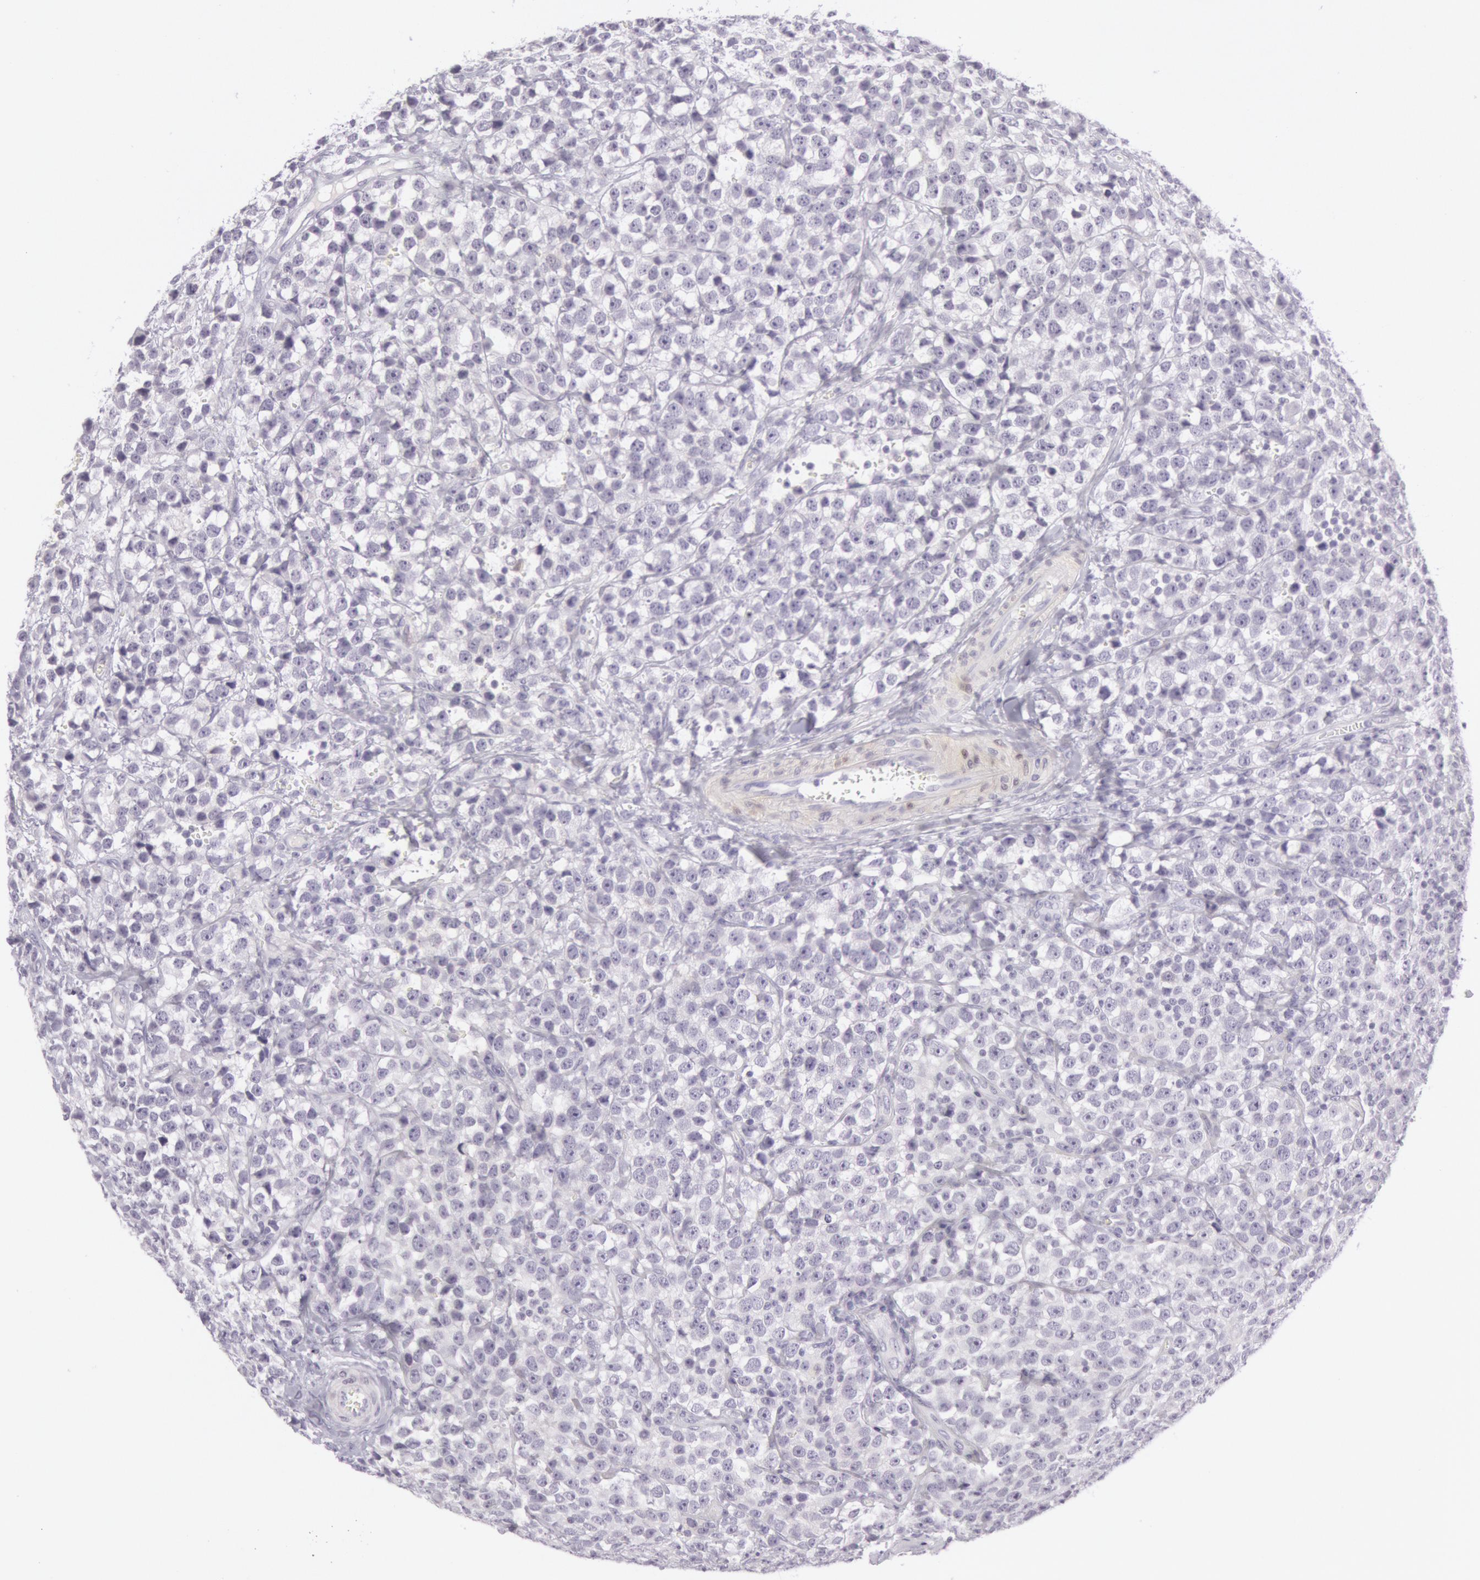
{"staining": {"intensity": "negative", "quantity": "none", "location": "none"}, "tissue": "testis cancer", "cell_type": "Tumor cells", "image_type": "cancer", "snomed": [{"axis": "morphology", "description": "Seminoma, NOS"}, {"axis": "topography", "description": "Testis"}], "caption": "DAB (3,3'-diaminobenzidine) immunohistochemical staining of human testis seminoma demonstrates no significant expression in tumor cells.", "gene": "CKB", "patient": {"sex": "male", "age": 25}}